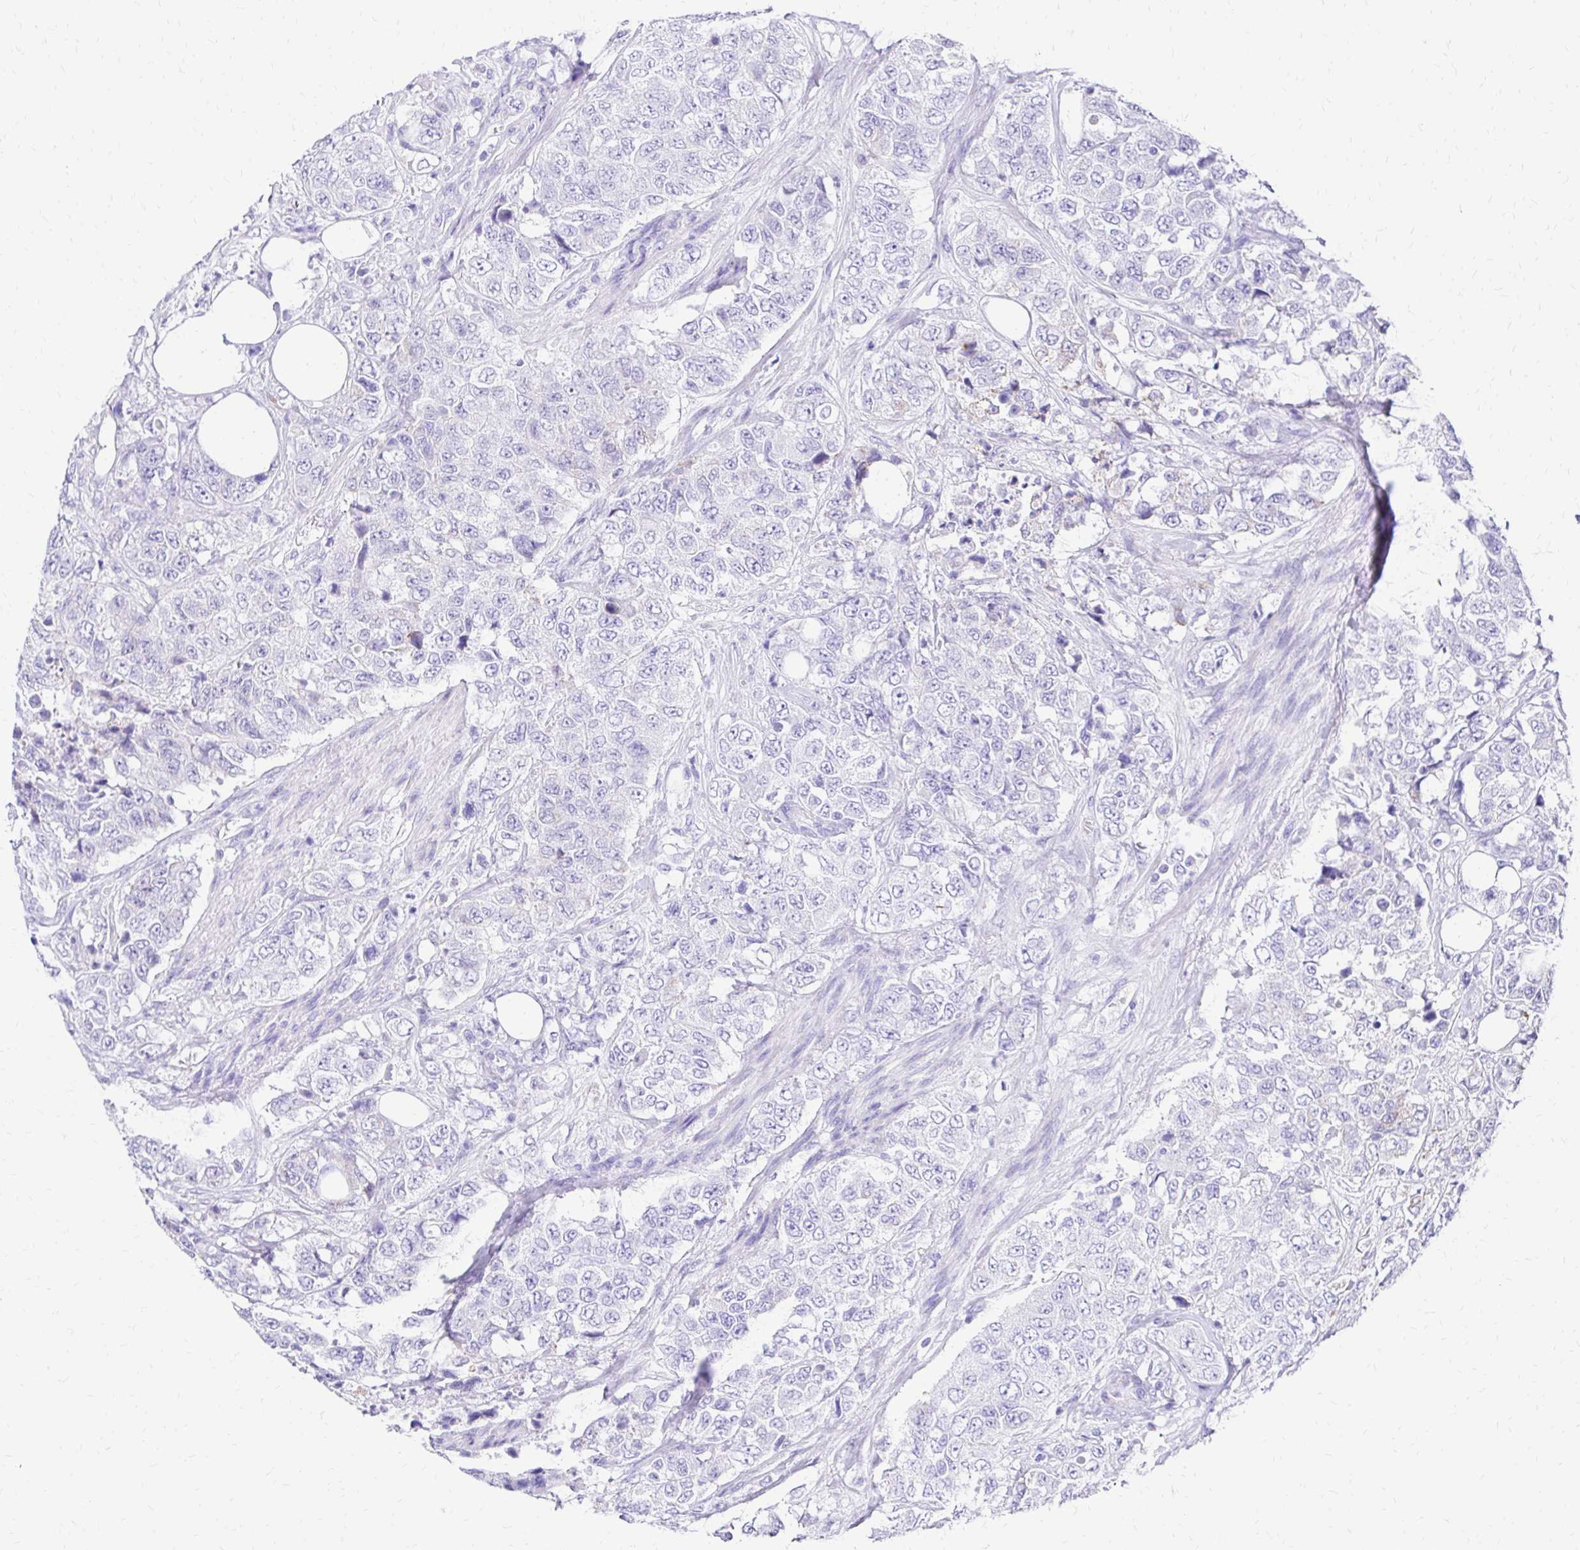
{"staining": {"intensity": "negative", "quantity": "none", "location": "none"}, "tissue": "urothelial cancer", "cell_type": "Tumor cells", "image_type": "cancer", "snomed": [{"axis": "morphology", "description": "Urothelial carcinoma, High grade"}, {"axis": "topography", "description": "Urinary bladder"}], "caption": "Tumor cells show no significant positivity in urothelial cancer.", "gene": "S100G", "patient": {"sex": "female", "age": 78}}